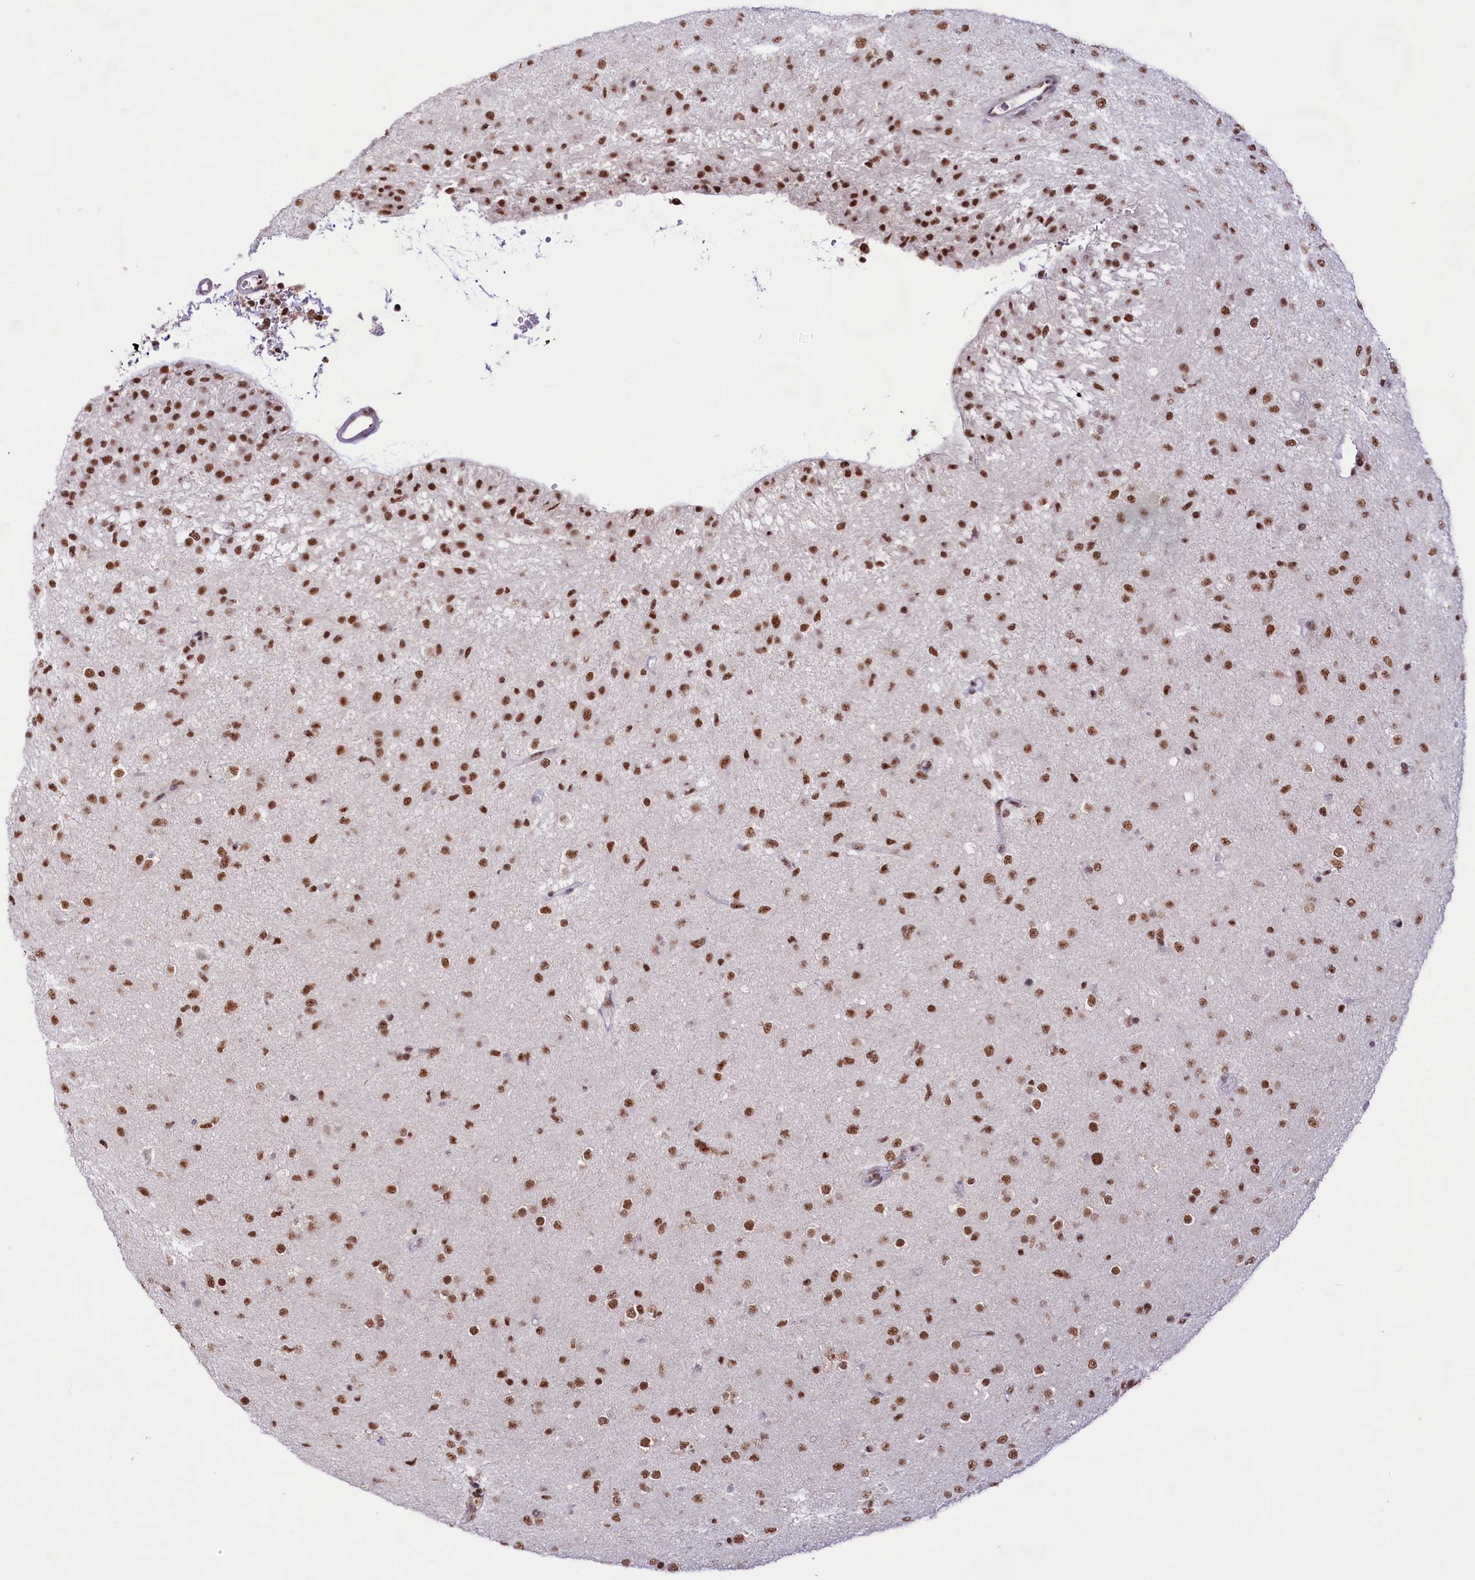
{"staining": {"intensity": "moderate", "quantity": ">75%", "location": "nuclear"}, "tissue": "glioma", "cell_type": "Tumor cells", "image_type": "cancer", "snomed": [{"axis": "morphology", "description": "Glioma, malignant, Low grade"}, {"axis": "topography", "description": "Brain"}], "caption": "Tumor cells show medium levels of moderate nuclear staining in about >75% of cells in human glioma. The protein of interest is stained brown, and the nuclei are stained in blue (DAB (3,3'-diaminobenzidine) IHC with brightfield microscopy, high magnification).", "gene": "HIRA", "patient": {"sex": "male", "age": 65}}